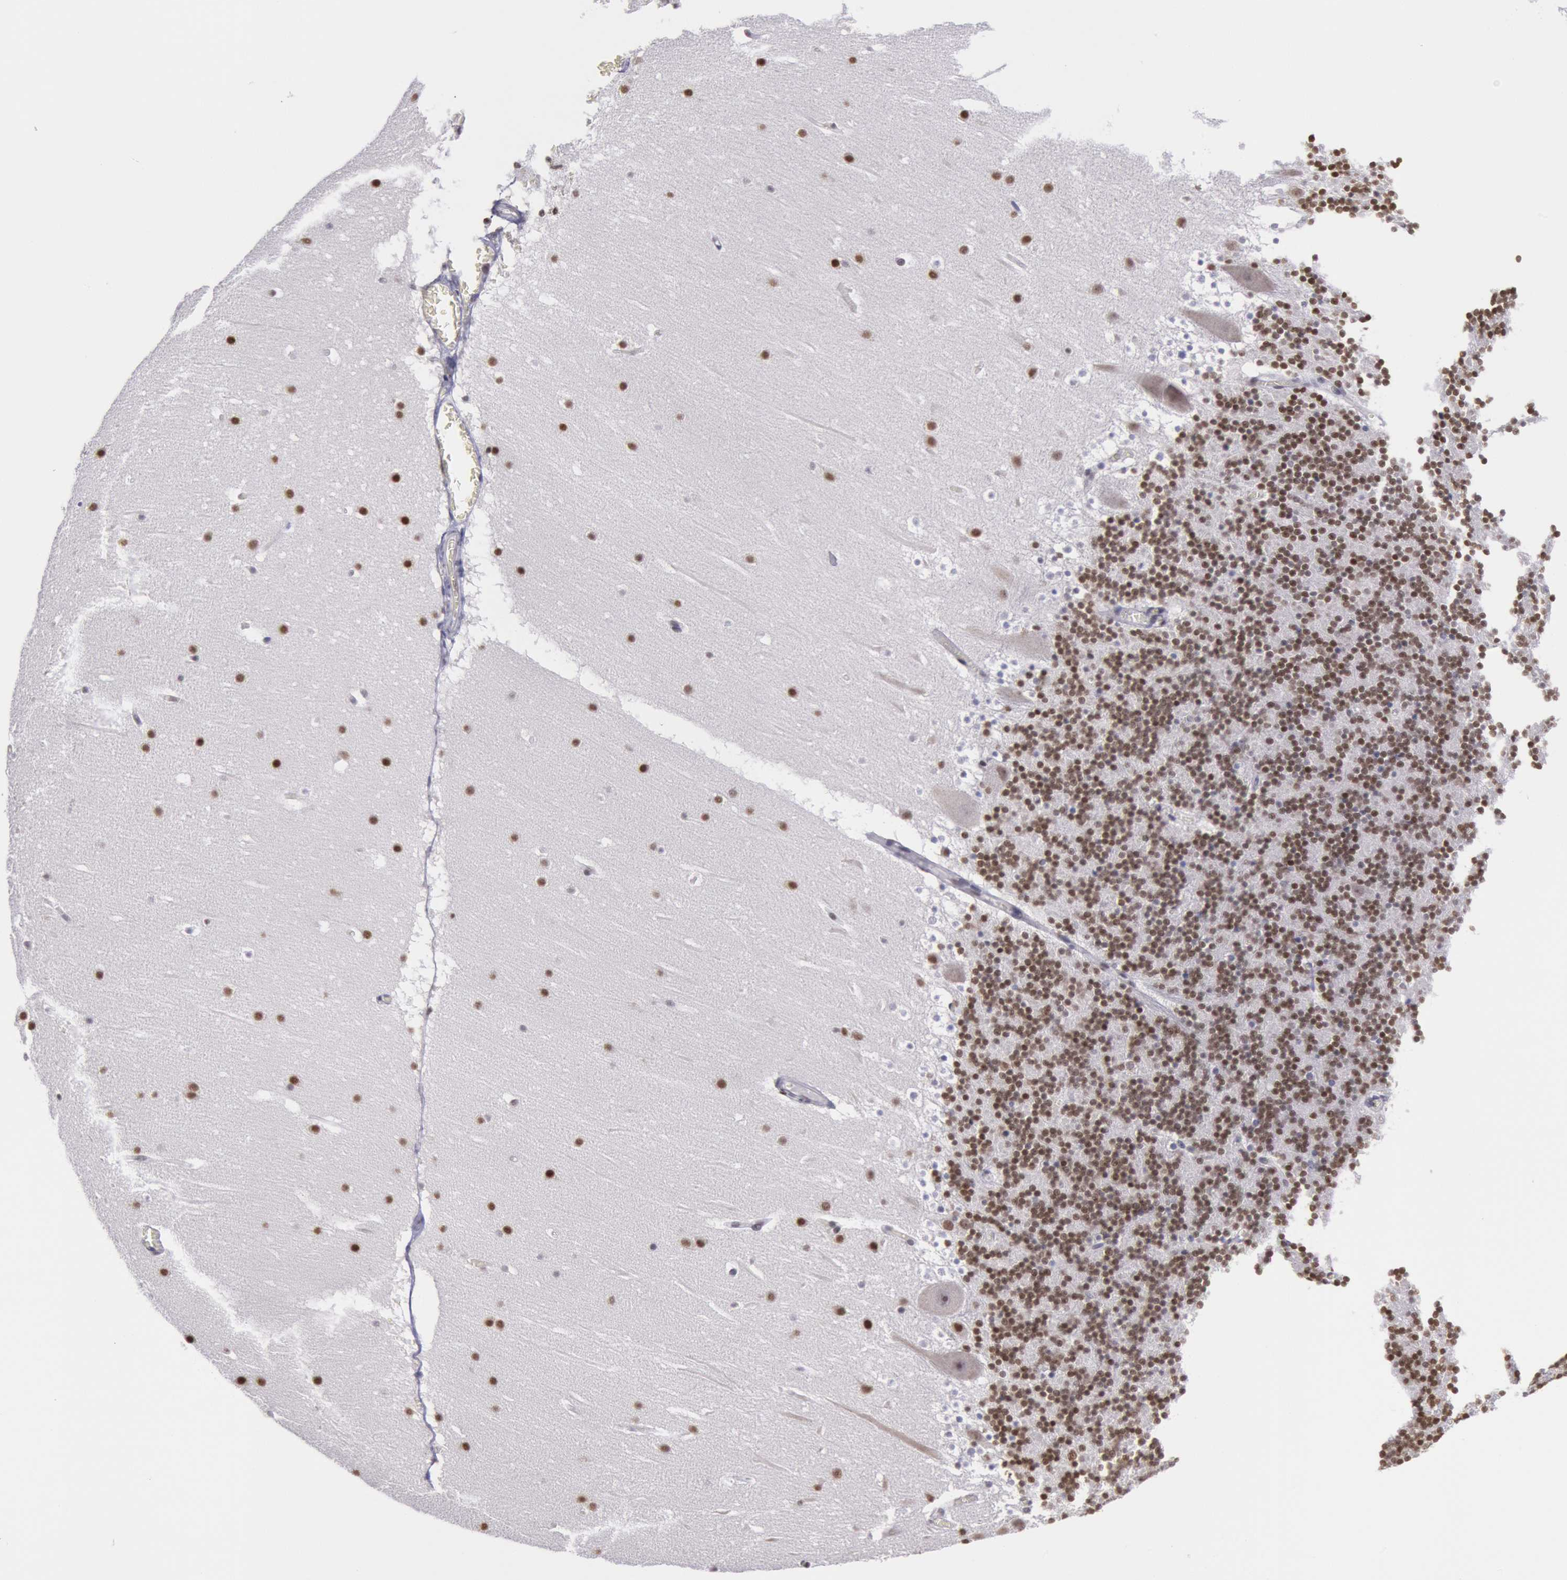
{"staining": {"intensity": "moderate", "quantity": ">75%", "location": "nuclear"}, "tissue": "cerebellum", "cell_type": "Cells in granular layer", "image_type": "normal", "snomed": [{"axis": "morphology", "description": "Normal tissue, NOS"}, {"axis": "topography", "description": "Cerebellum"}], "caption": "A medium amount of moderate nuclear staining is appreciated in approximately >75% of cells in granular layer in benign cerebellum.", "gene": "NKAP", "patient": {"sex": "male", "age": 45}}